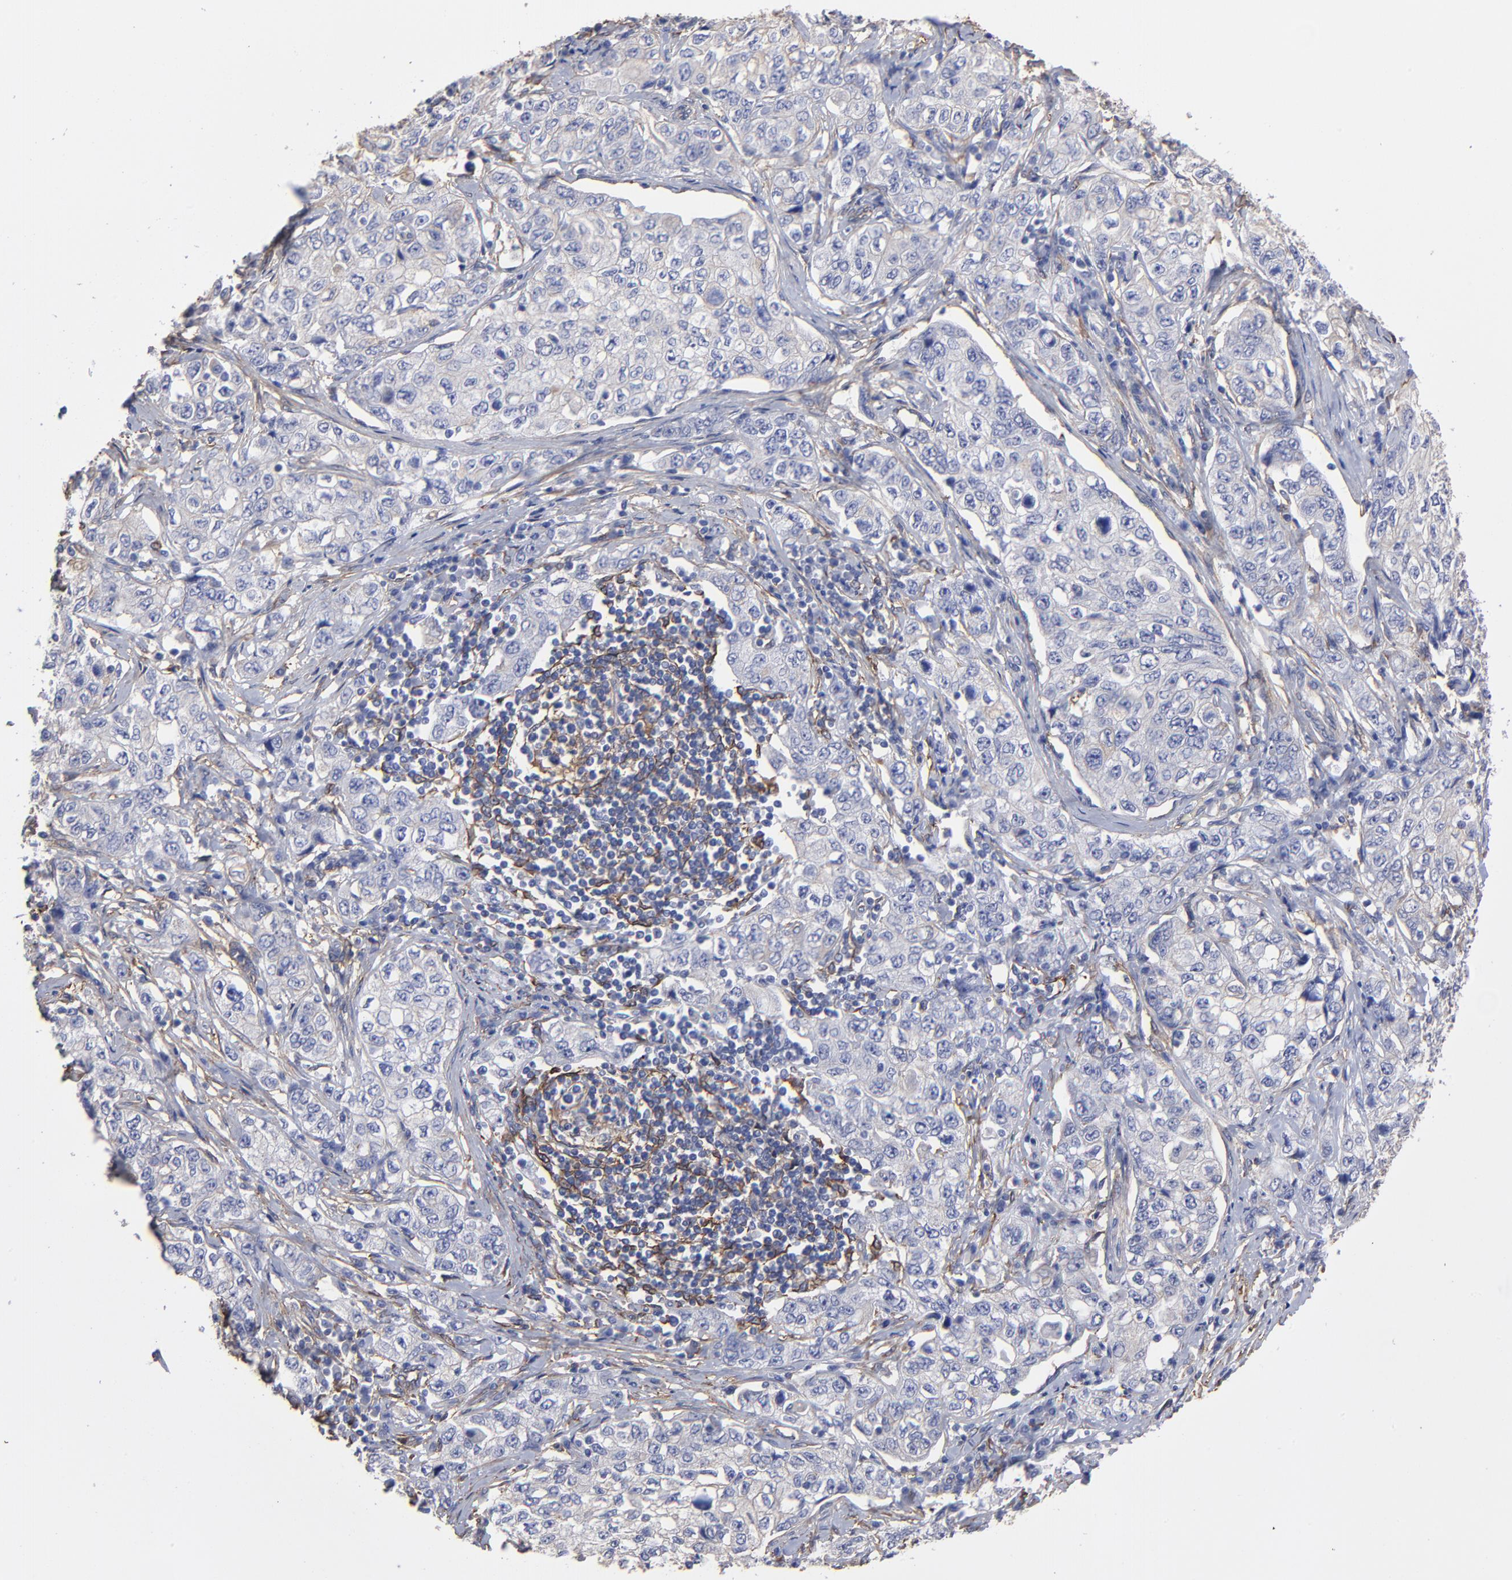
{"staining": {"intensity": "negative", "quantity": "none", "location": "none"}, "tissue": "stomach cancer", "cell_type": "Tumor cells", "image_type": "cancer", "snomed": [{"axis": "morphology", "description": "Adenocarcinoma, NOS"}, {"axis": "topography", "description": "Stomach"}], "caption": "Immunohistochemistry image of neoplastic tissue: stomach cancer (adenocarcinoma) stained with DAB shows no significant protein expression in tumor cells. (Brightfield microscopy of DAB immunohistochemistry at high magnification).", "gene": "CILP", "patient": {"sex": "male", "age": 48}}